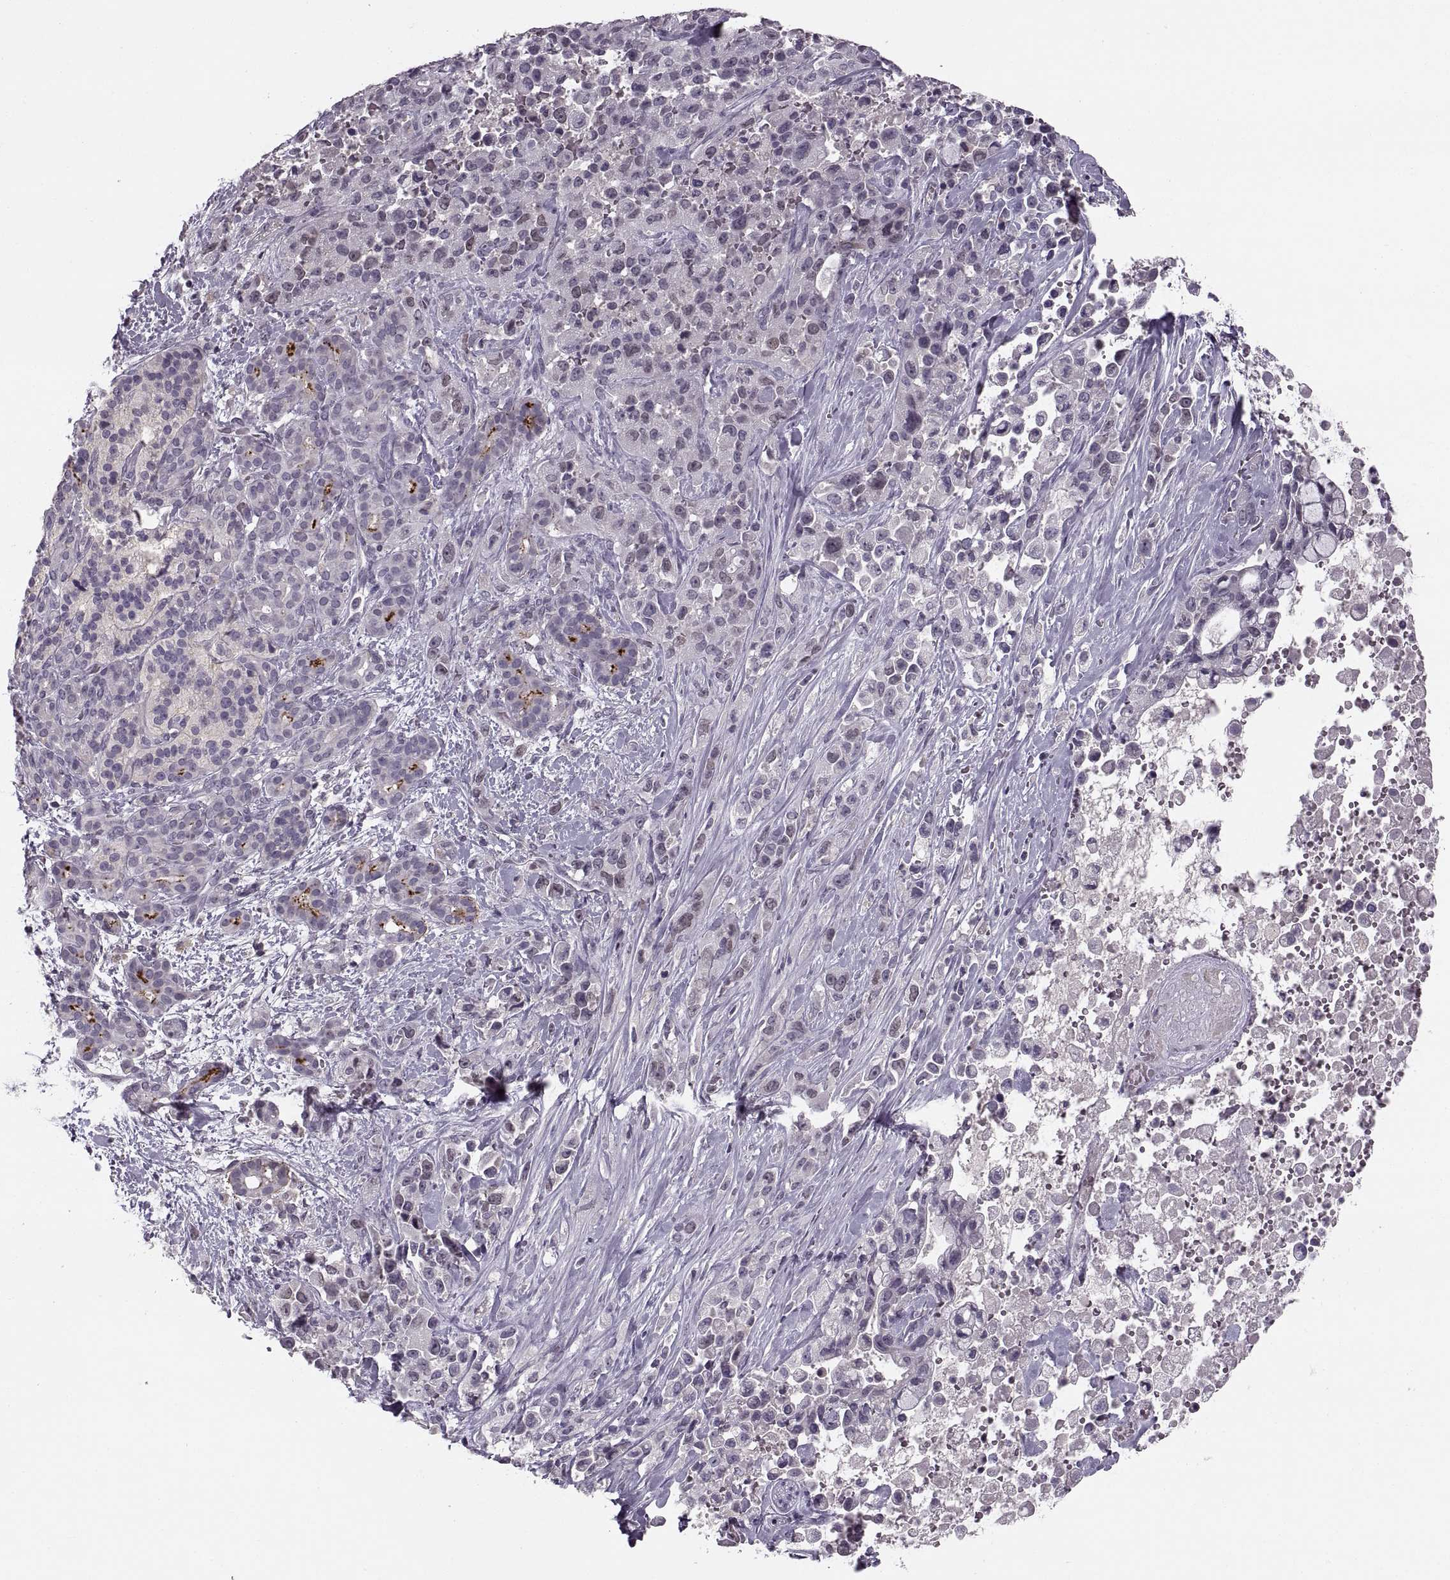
{"staining": {"intensity": "negative", "quantity": "none", "location": "none"}, "tissue": "pancreatic cancer", "cell_type": "Tumor cells", "image_type": "cancer", "snomed": [{"axis": "morphology", "description": "Adenocarcinoma, NOS"}, {"axis": "topography", "description": "Pancreas"}], "caption": "Tumor cells are negative for brown protein staining in pancreatic cancer (adenocarcinoma).", "gene": "CACNA1F", "patient": {"sex": "male", "age": 44}}